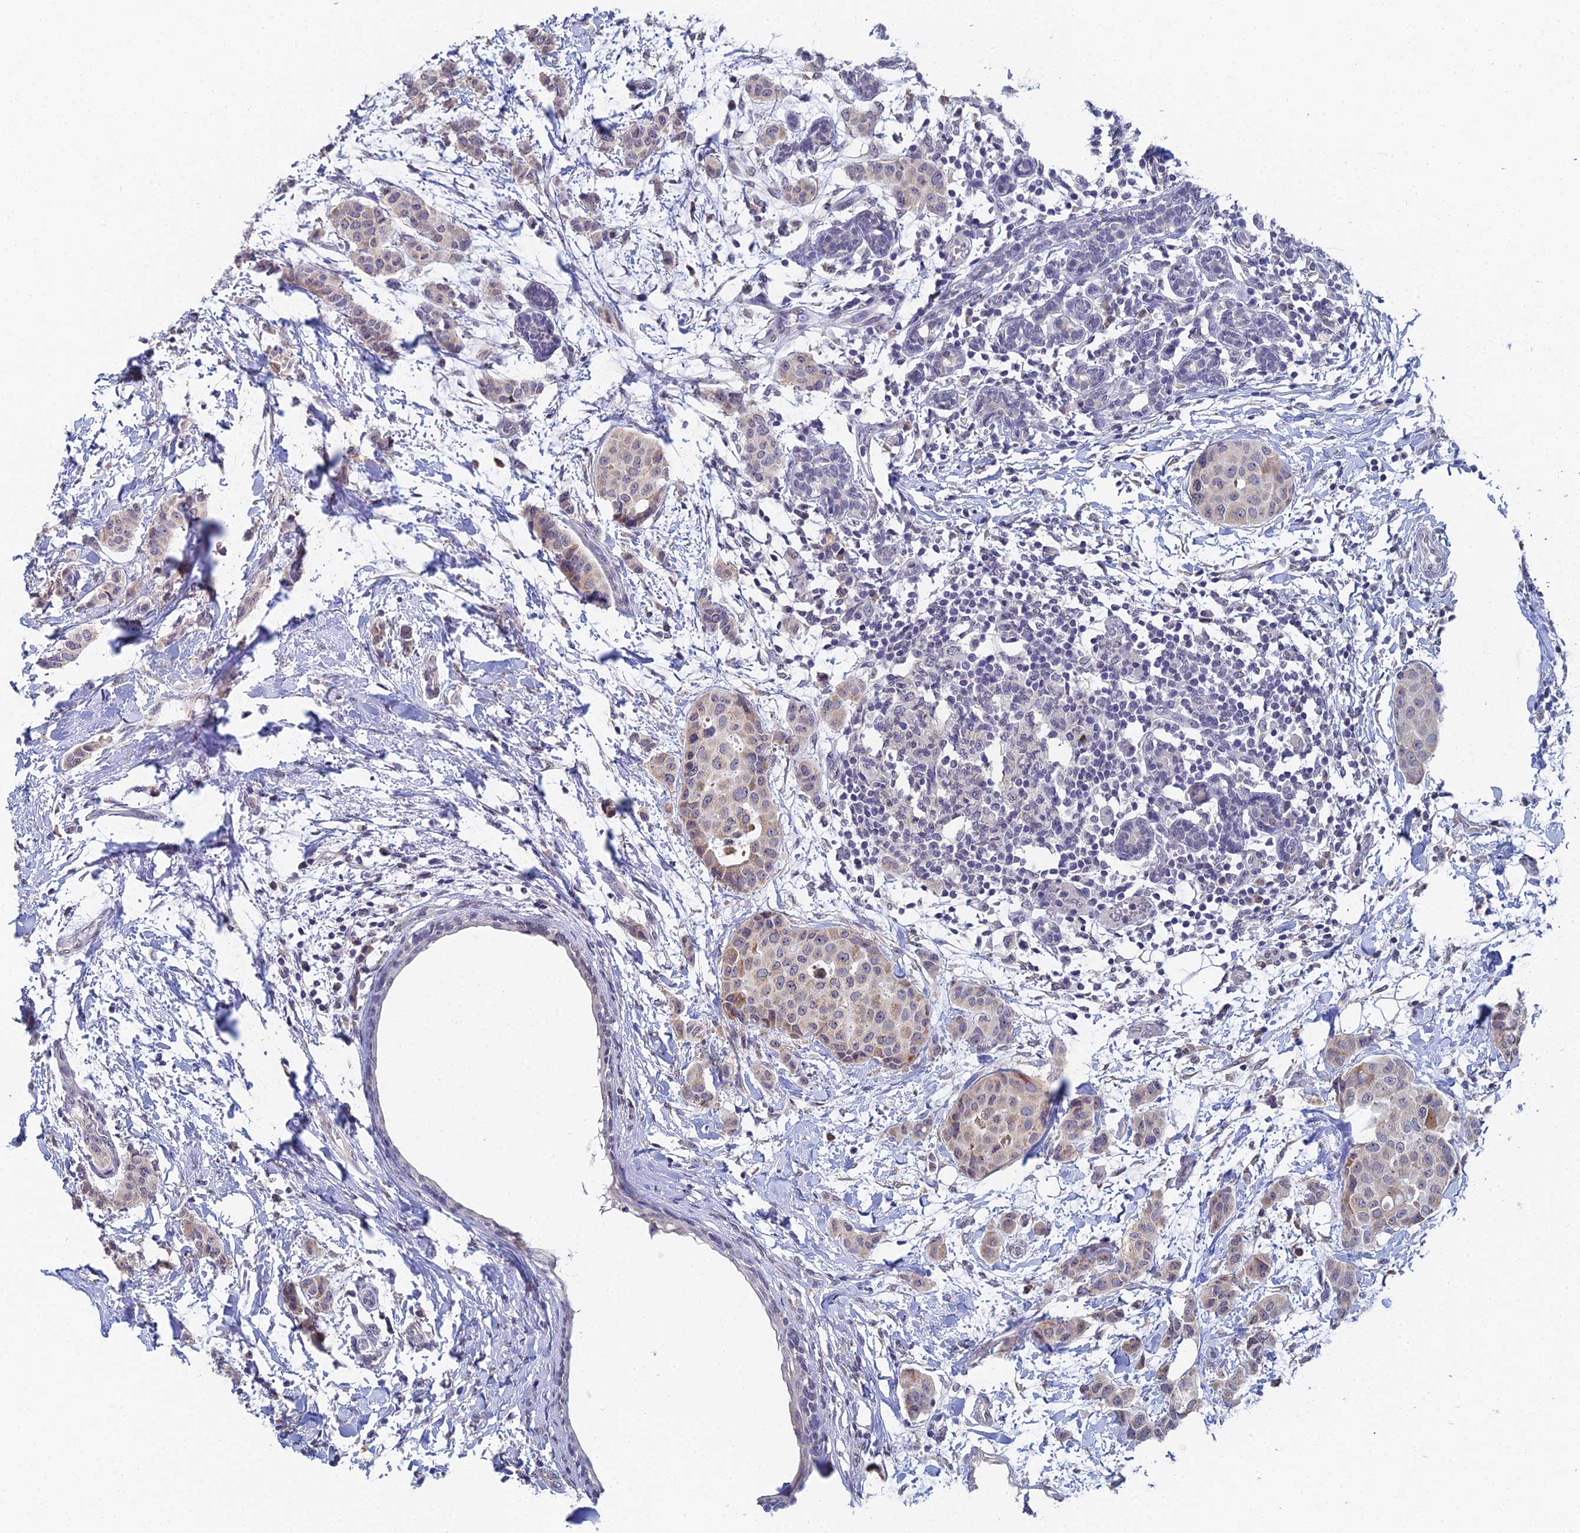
{"staining": {"intensity": "weak", "quantity": "<25%", "location": "cytoplasmic/membranous"}, "tissue": "breast cancer", "cell_type": "Tumor cells", "image_type": "cancer", "snomed": [{"axis": "morphology", "description": "Duct carcinoma"}, {"axis": "topography", "description": "Breast"}], "caption": "Protein analysis of breast invasive ductal carcinoma exhibits no significant positivity in tumor cells.", "gene": "PRR22", "patient": {"sex": "female", "age": 40}}